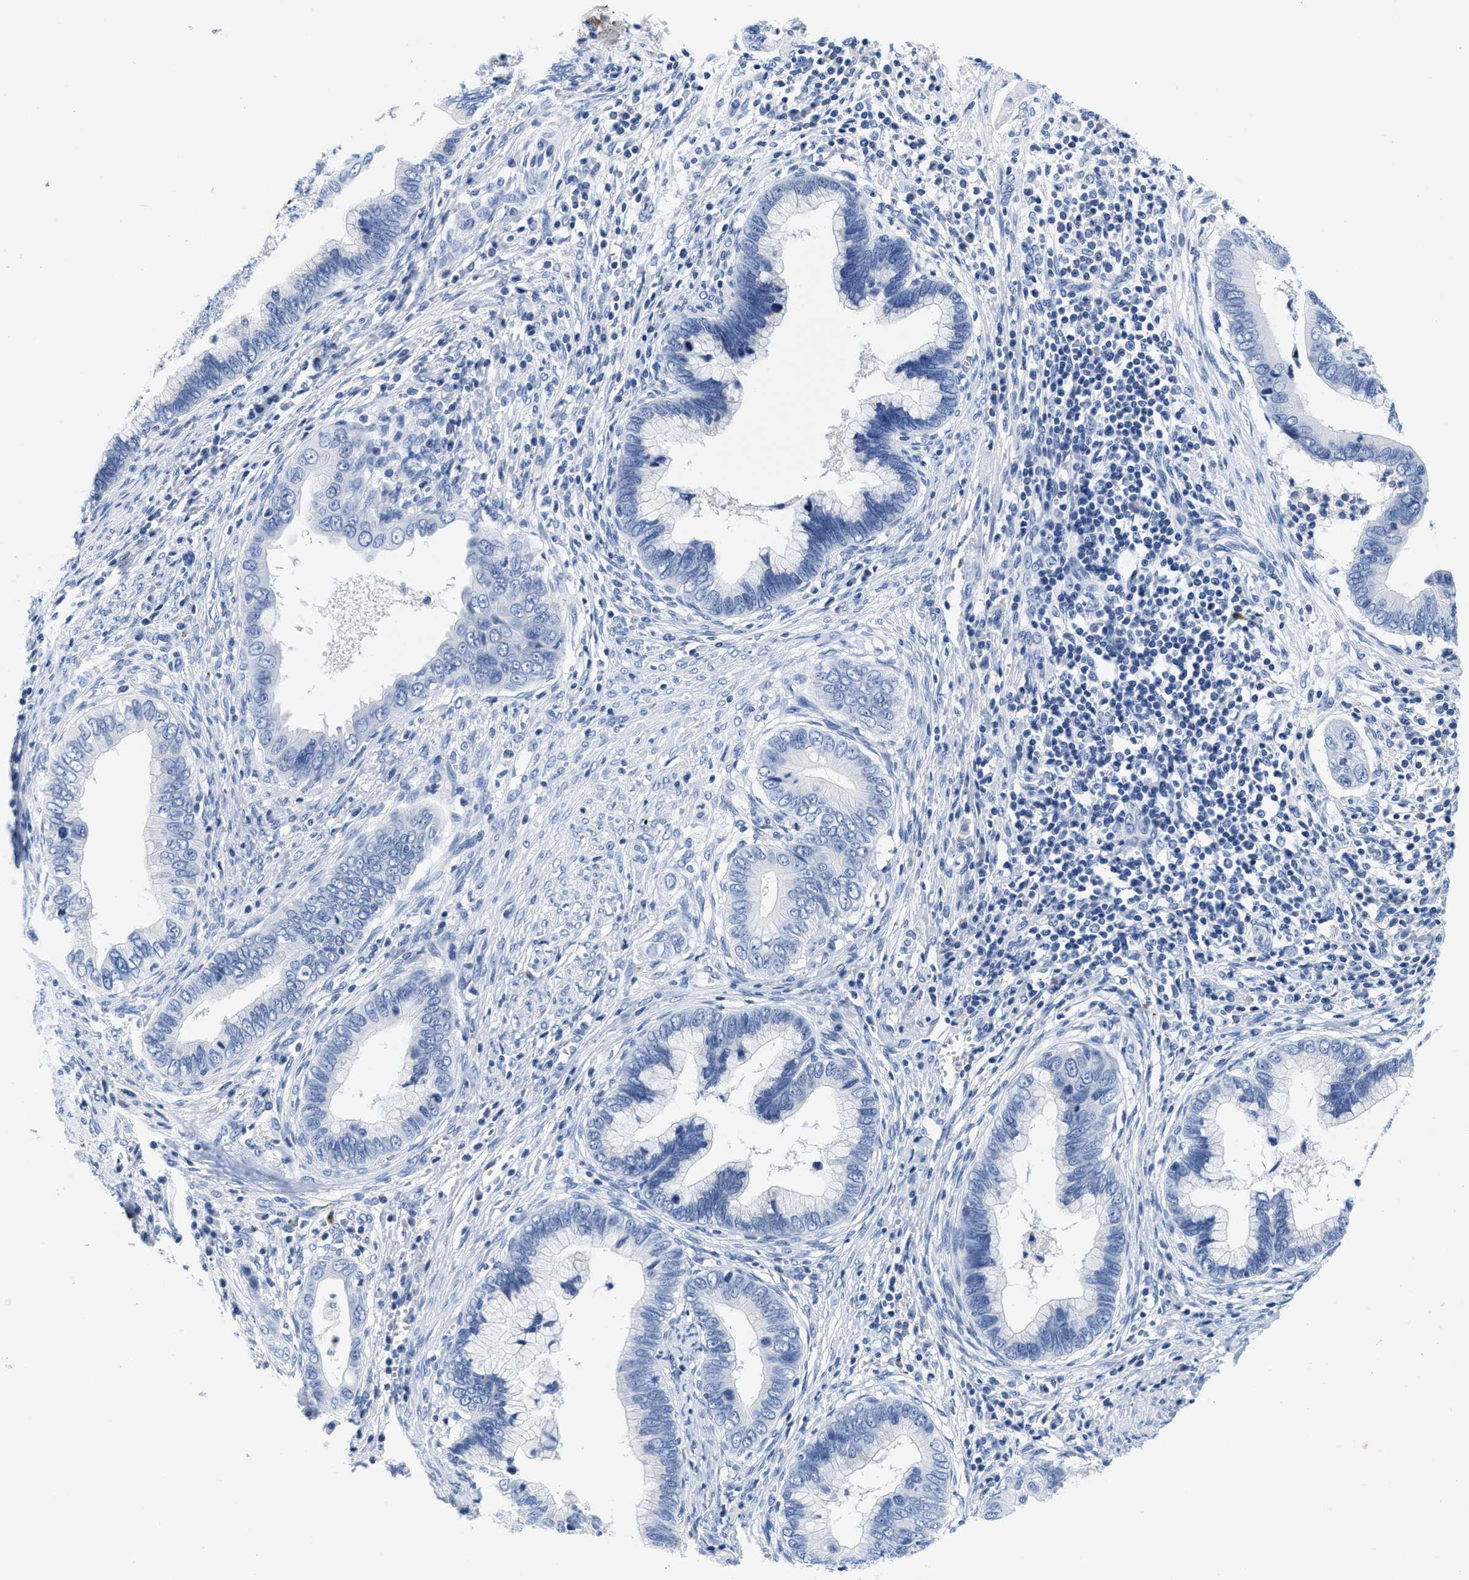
{"staining": {"intensity": "negative", "quantity": "none", "location": "none"}, "tissue": "cervical cancer", "cell_type": "Tumor cells", "image_type": "cancer", "snomed": [{"axis": "morphology", "description": "Adenocarcinoma, NOS"}, {"axis": "topography", "description": "Cervix"}], "caption": "This is a photomicrograph of immunohistochemistry (IHC) staining of cervical adenocarcinoma, which shows no expression in tumor cells.", "gene": "TTC3", "patient": {"sex": "female", "age": 44}}